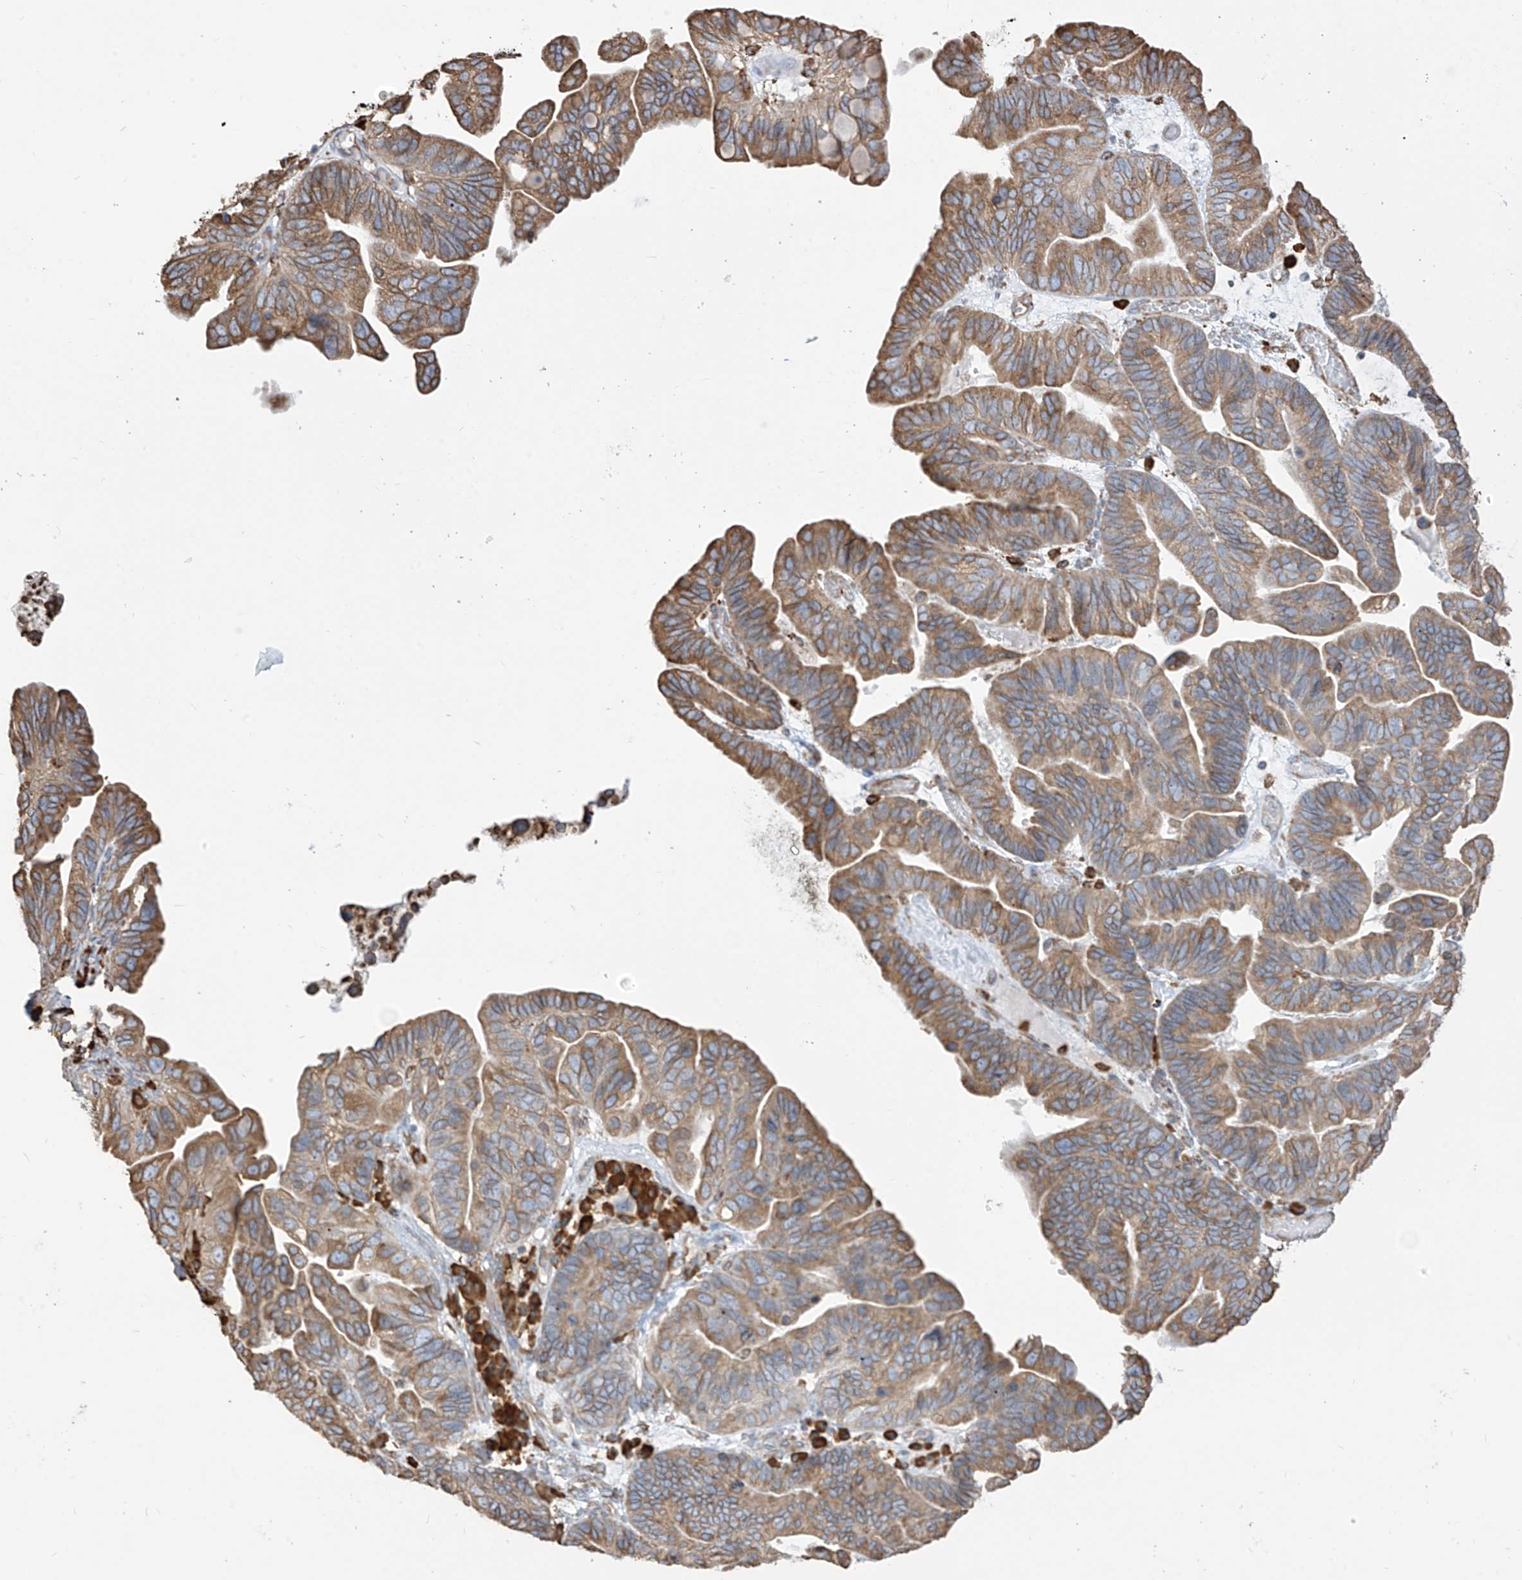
{"staining": {"intensity": "moderate", "quantity": ">75%", "location": "cytoplasmic/membranous"}, "tissue": "ovarian cancer", "cell_type": "Tumor cells", "image_type": "cancer", "snomed": [{"axis": "morphology", "description": "Cystadenocarcinoma, serous, NOS"}, {"axis": "topography", "description": "Ovary"}], "caption": "This micrograph displays ovarian cancer stained with IHC to label a protein in brown. The cytoplasmic/membranous of tumor cells show moderate positivity for the protein. Nuclei are counter-stained blue.", "gene": "PDIA6", "patient": {"sex": "female", "age": 56}}